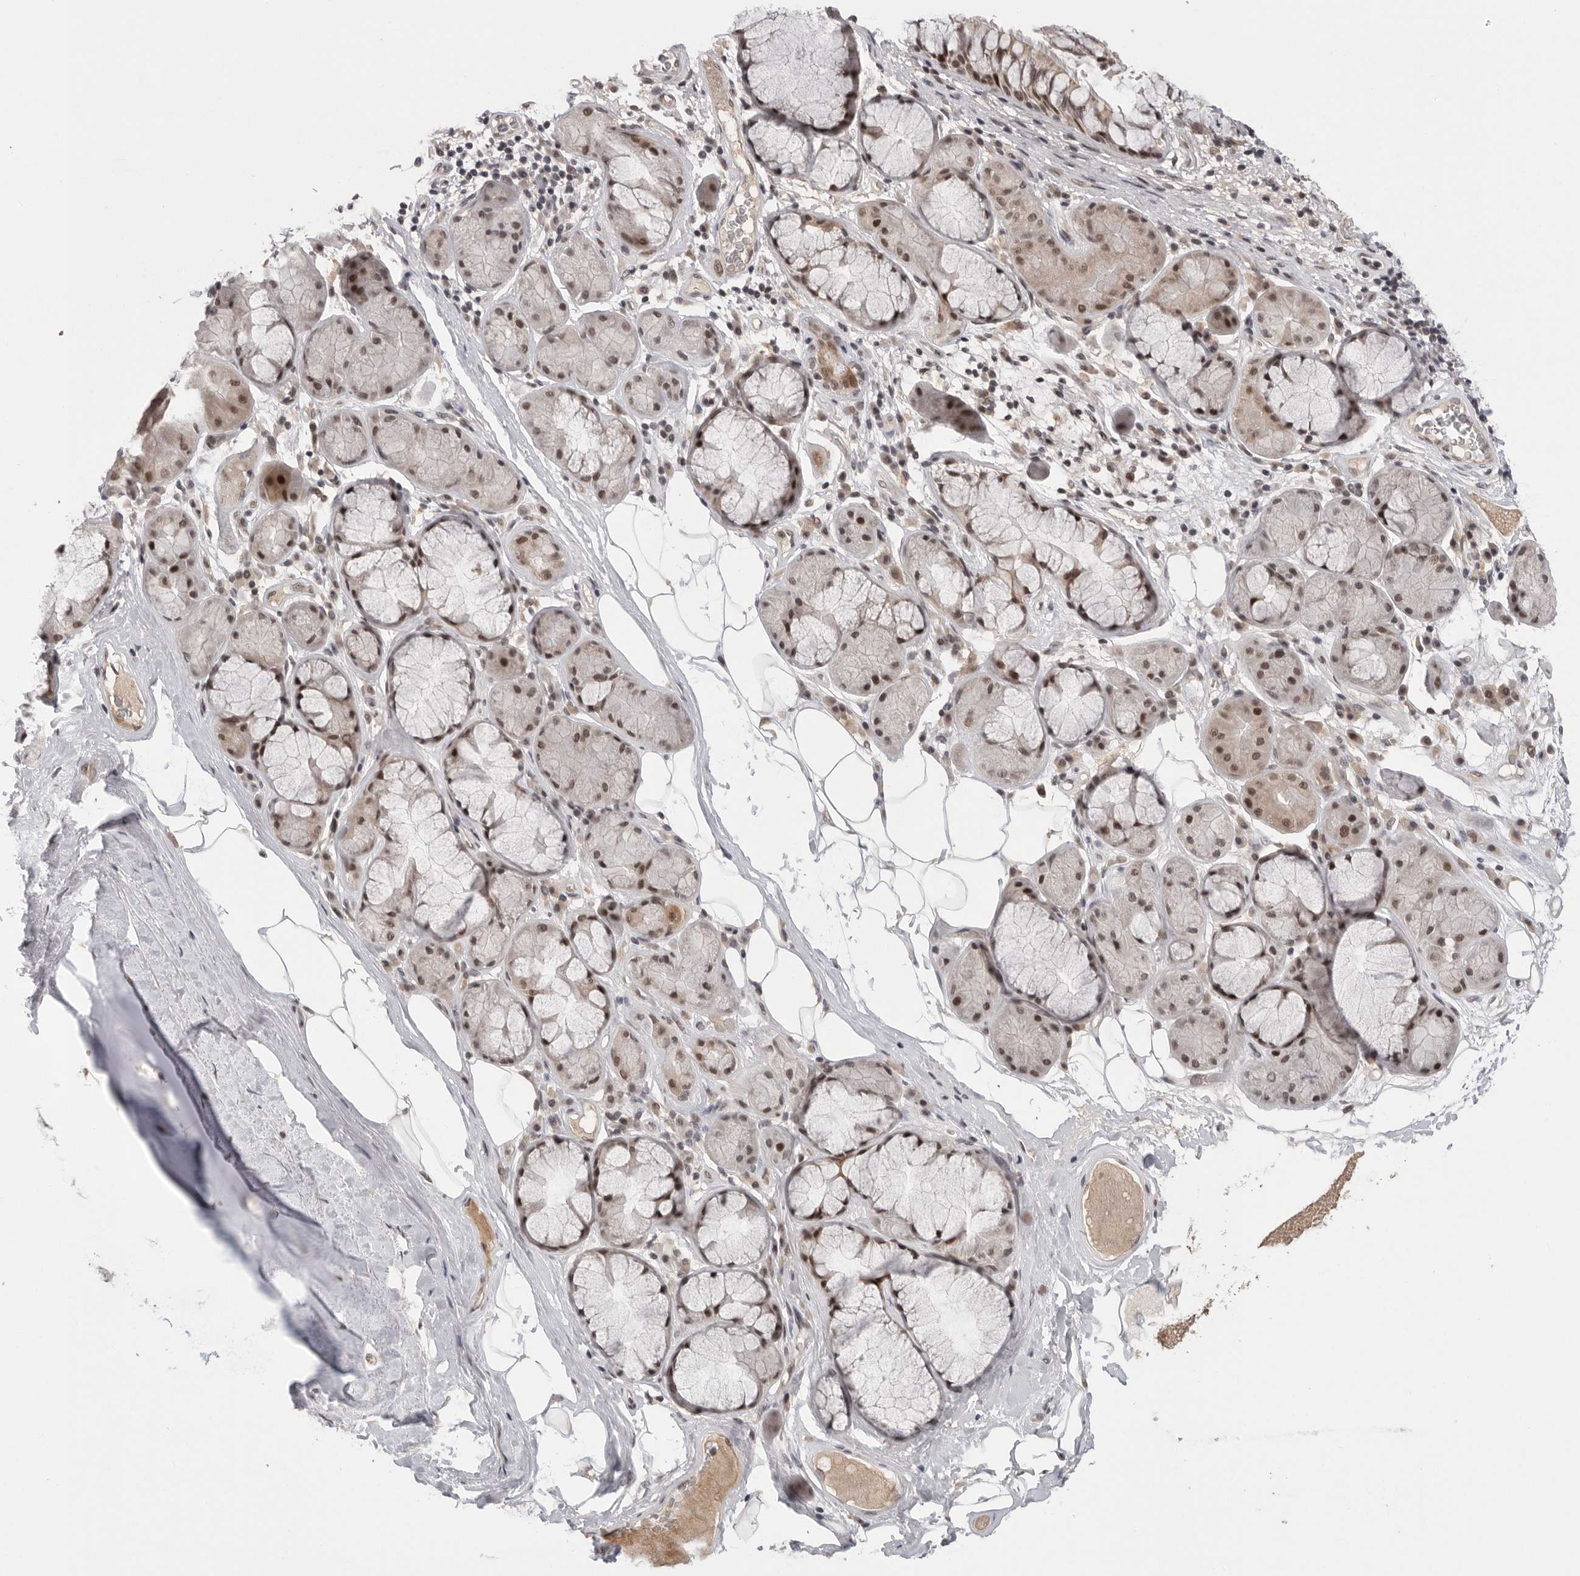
{"staining": {"intensity": "negative", "quantity": "none", "location": "none"}, "tissue": "adipose tissue", "cell_type": "Adipocytes", "image_type": "normal", "snomed": [{"axis": "morphology", "description": "Normal tissue, NOS"}, {"axis": "topography", "description": "Bronchus"}], "caption": "Immunohistochemistry (IHC) photomicrograph of unremarkable adipose tissue: adipose tissue stained with DAB (3,3'-diaminobenzidine) exhibits no significant protein expression in adipocytes. The staining is performed using DAB (3,3'-diaminobenzidine) brown chromogen with nuclei counter-stained in using hematoxylin.", "gene": "POU5F1", "patient": {"sex": "male", "age": 66}}